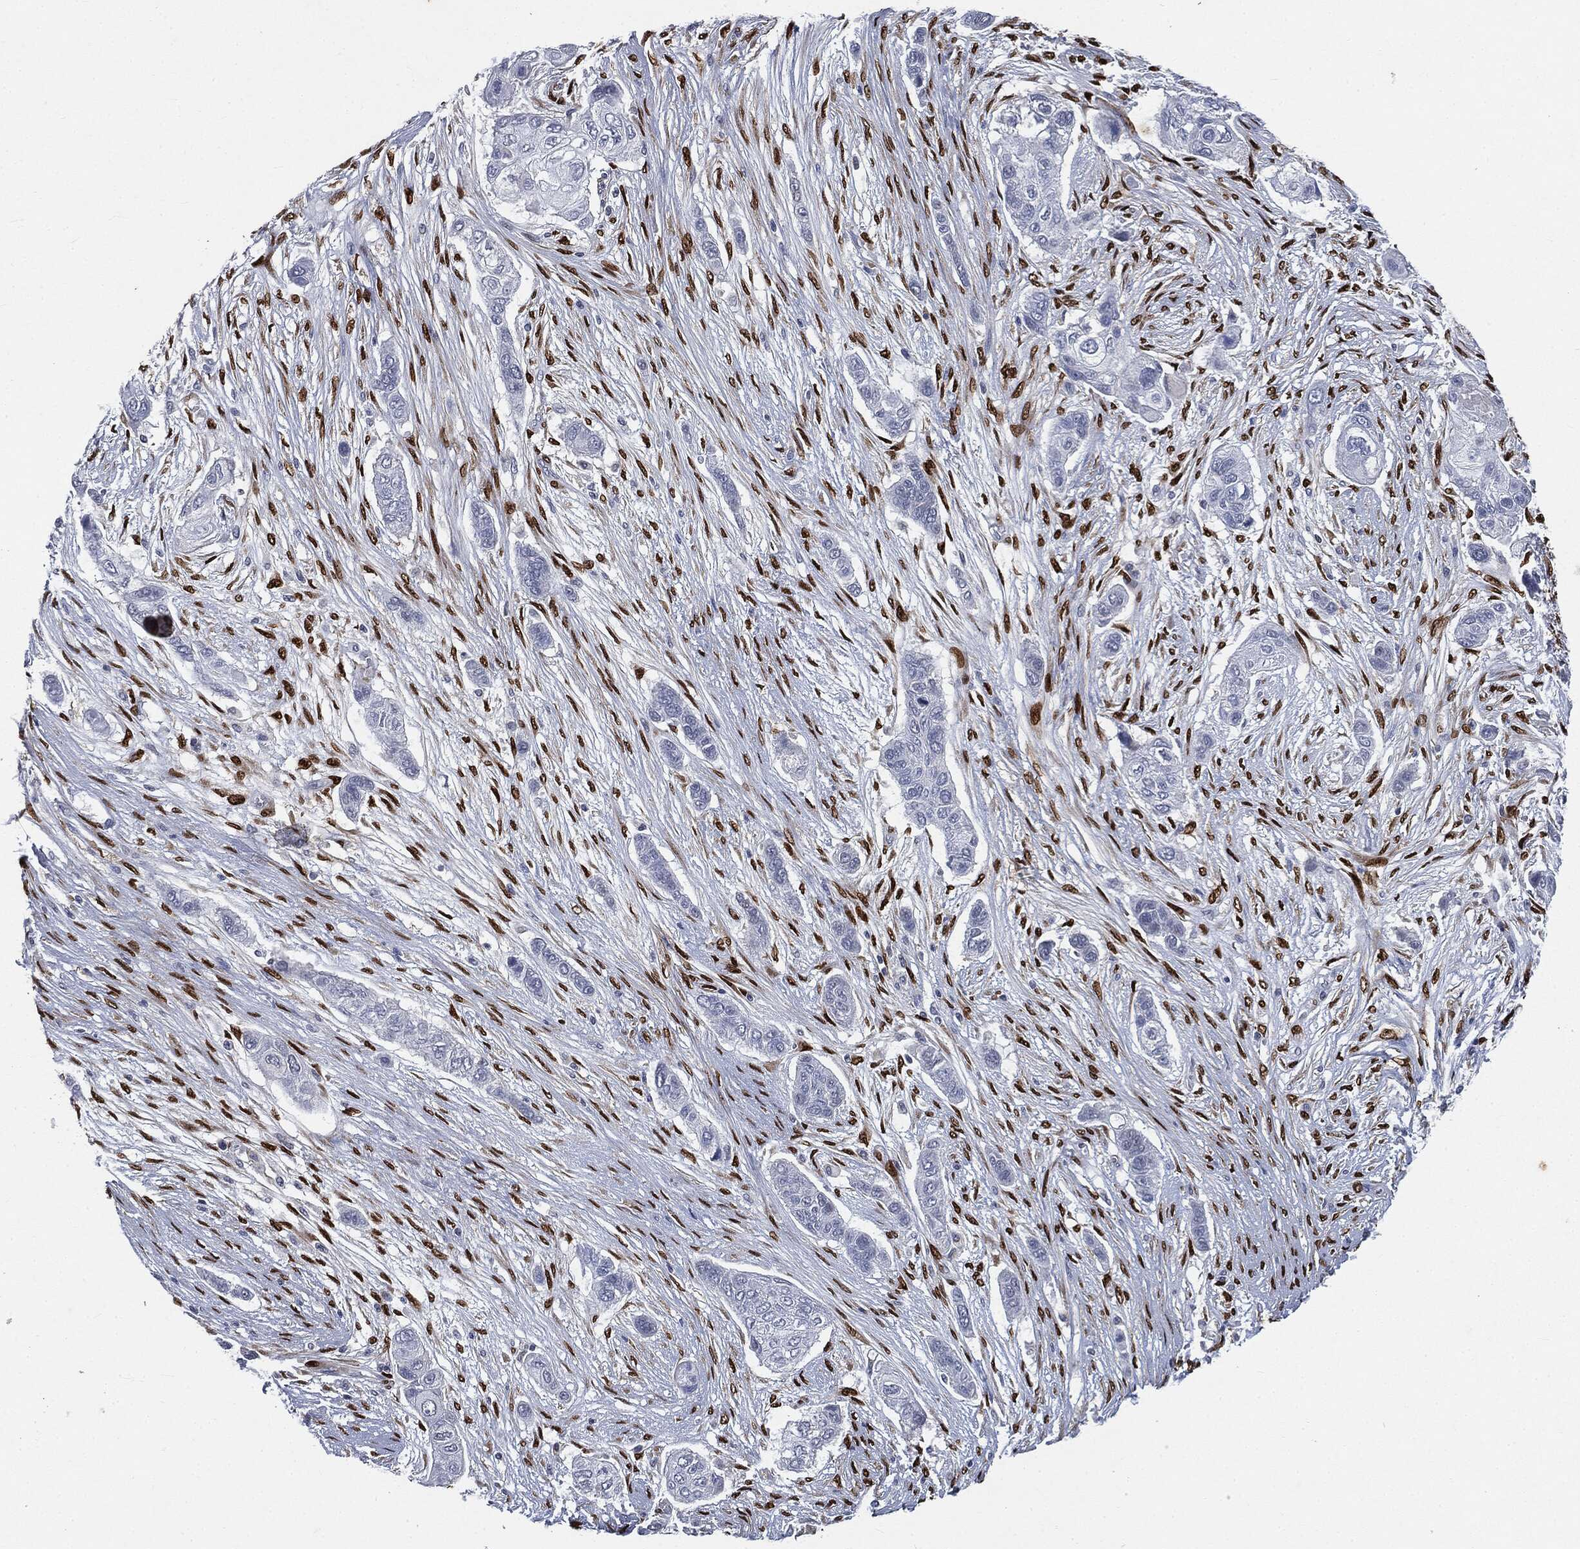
{"staining": {"intensity": "negative", "quantity": "none", "location": "none"}, "tissue": "lung cancer", "cell_type": "Tumor cells", "image_type": "cancer", "snomed": [{"axis": "morphology", "description": "Squamous cell carcinoma, NOS"}, {"axis": "topography", "description": "Lung"}], "caption": "This is an immunohistochemistry (IHC) histopathology image of human squamous cell carcinoma (lung). There is no expression in tumor cells.", "gene": "CASD1", "patient": {"sex": "male", "age": 69}}